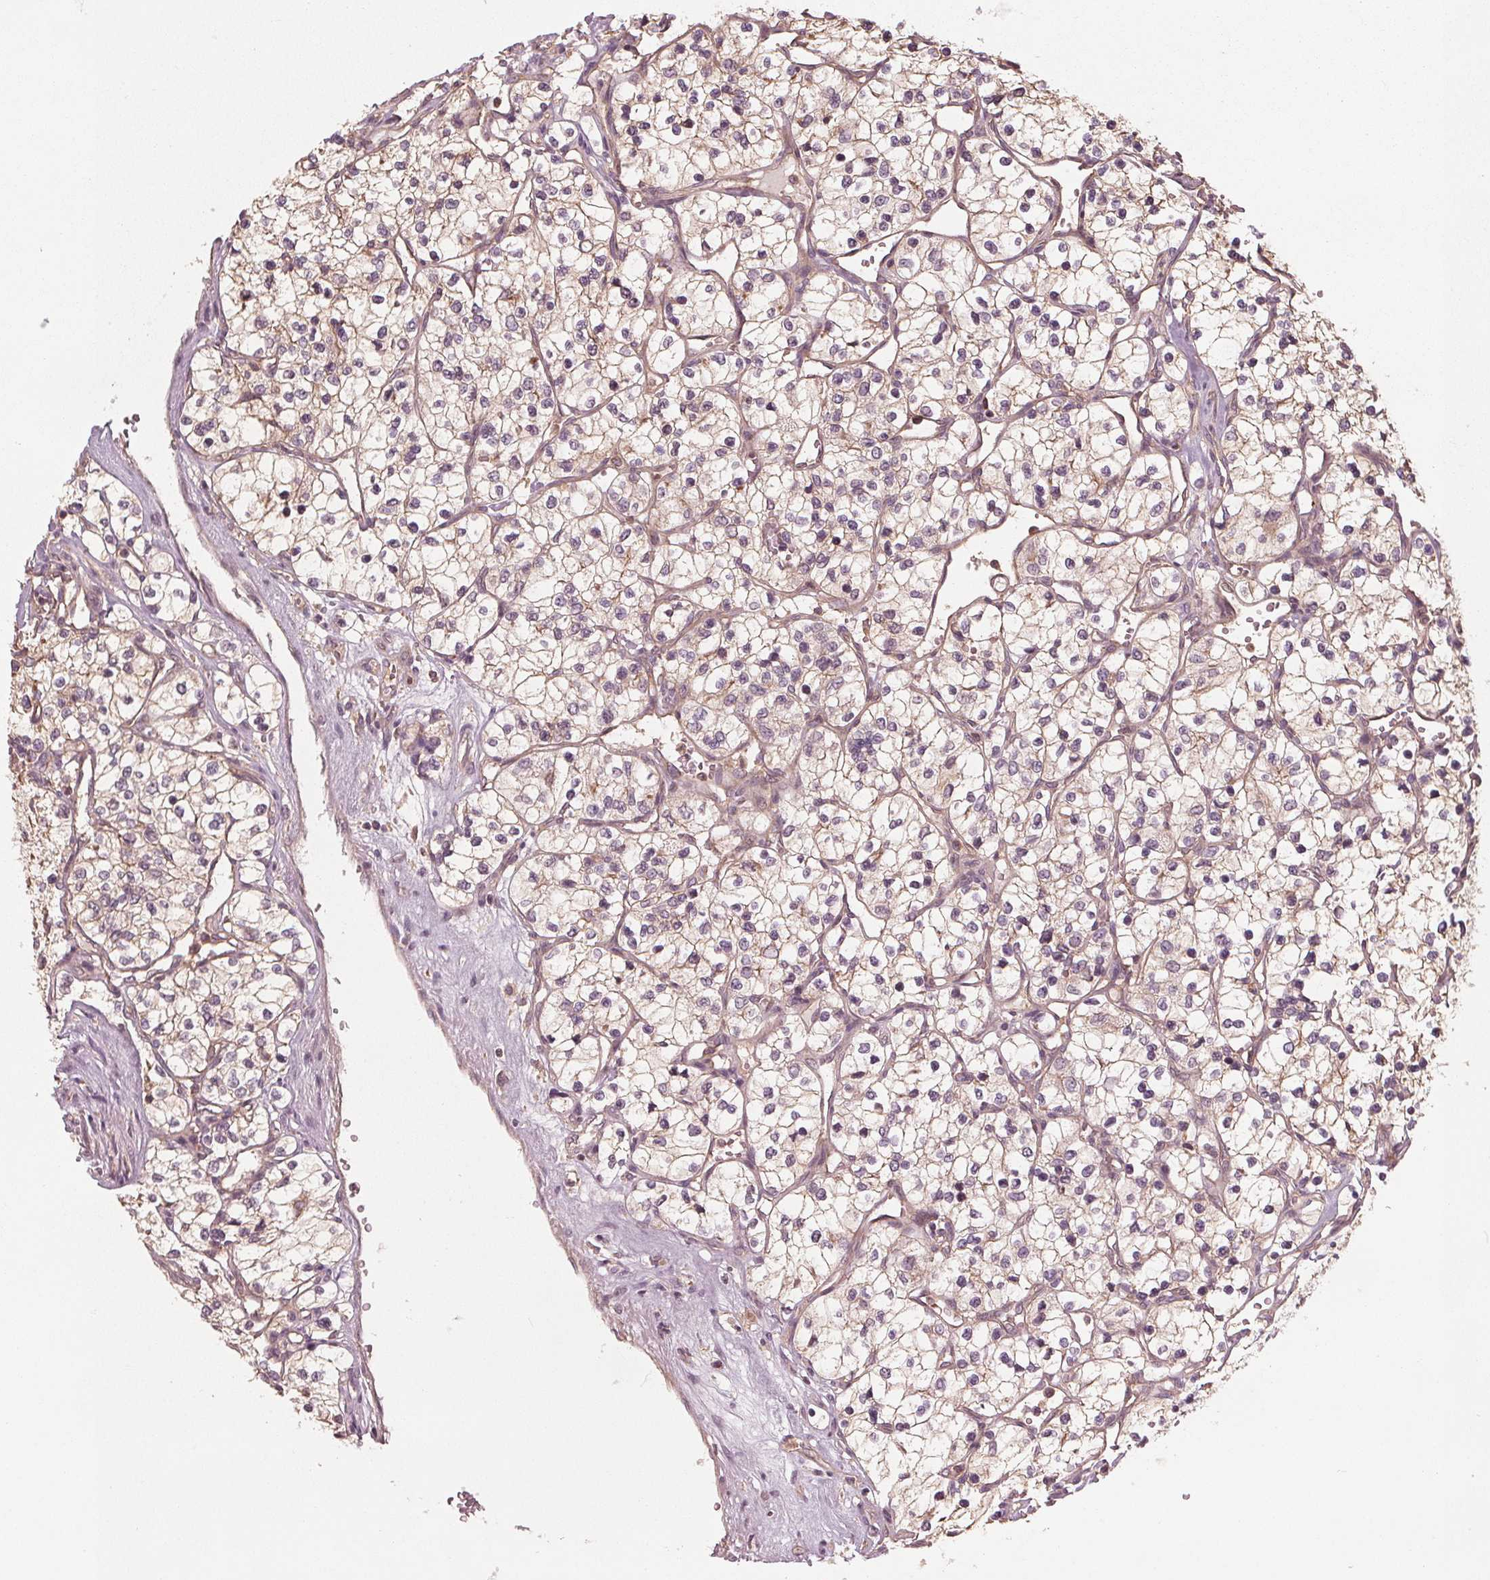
{"staining": {"intensity": "weak", "quantity": "25%-75%", "location": "cytoplasmic/membranous"}, "tissue": "renal cancer", "cell_type": "Tumor cells", "image_type": "cancer", "snomed": [{"axis": "morphology", "description": "Adenocarcinoma, NOS"}, {"axis": "topography", "description": "Kidney"}], "caption": "Immunohistochemical staining of adenocarcinoma (renal) exhibits low levels of weak cytoplasmic/membranous positivity in about 25%-75% of tumor cells. The protein is stained brown, and the nuclei are stained in blue (DAB (3,3'-diaminobenzidine) IHC with brightfield microscopy, high magnification).", "gene": "GNB2", "patient": {"sex": "female", "age": 69}}